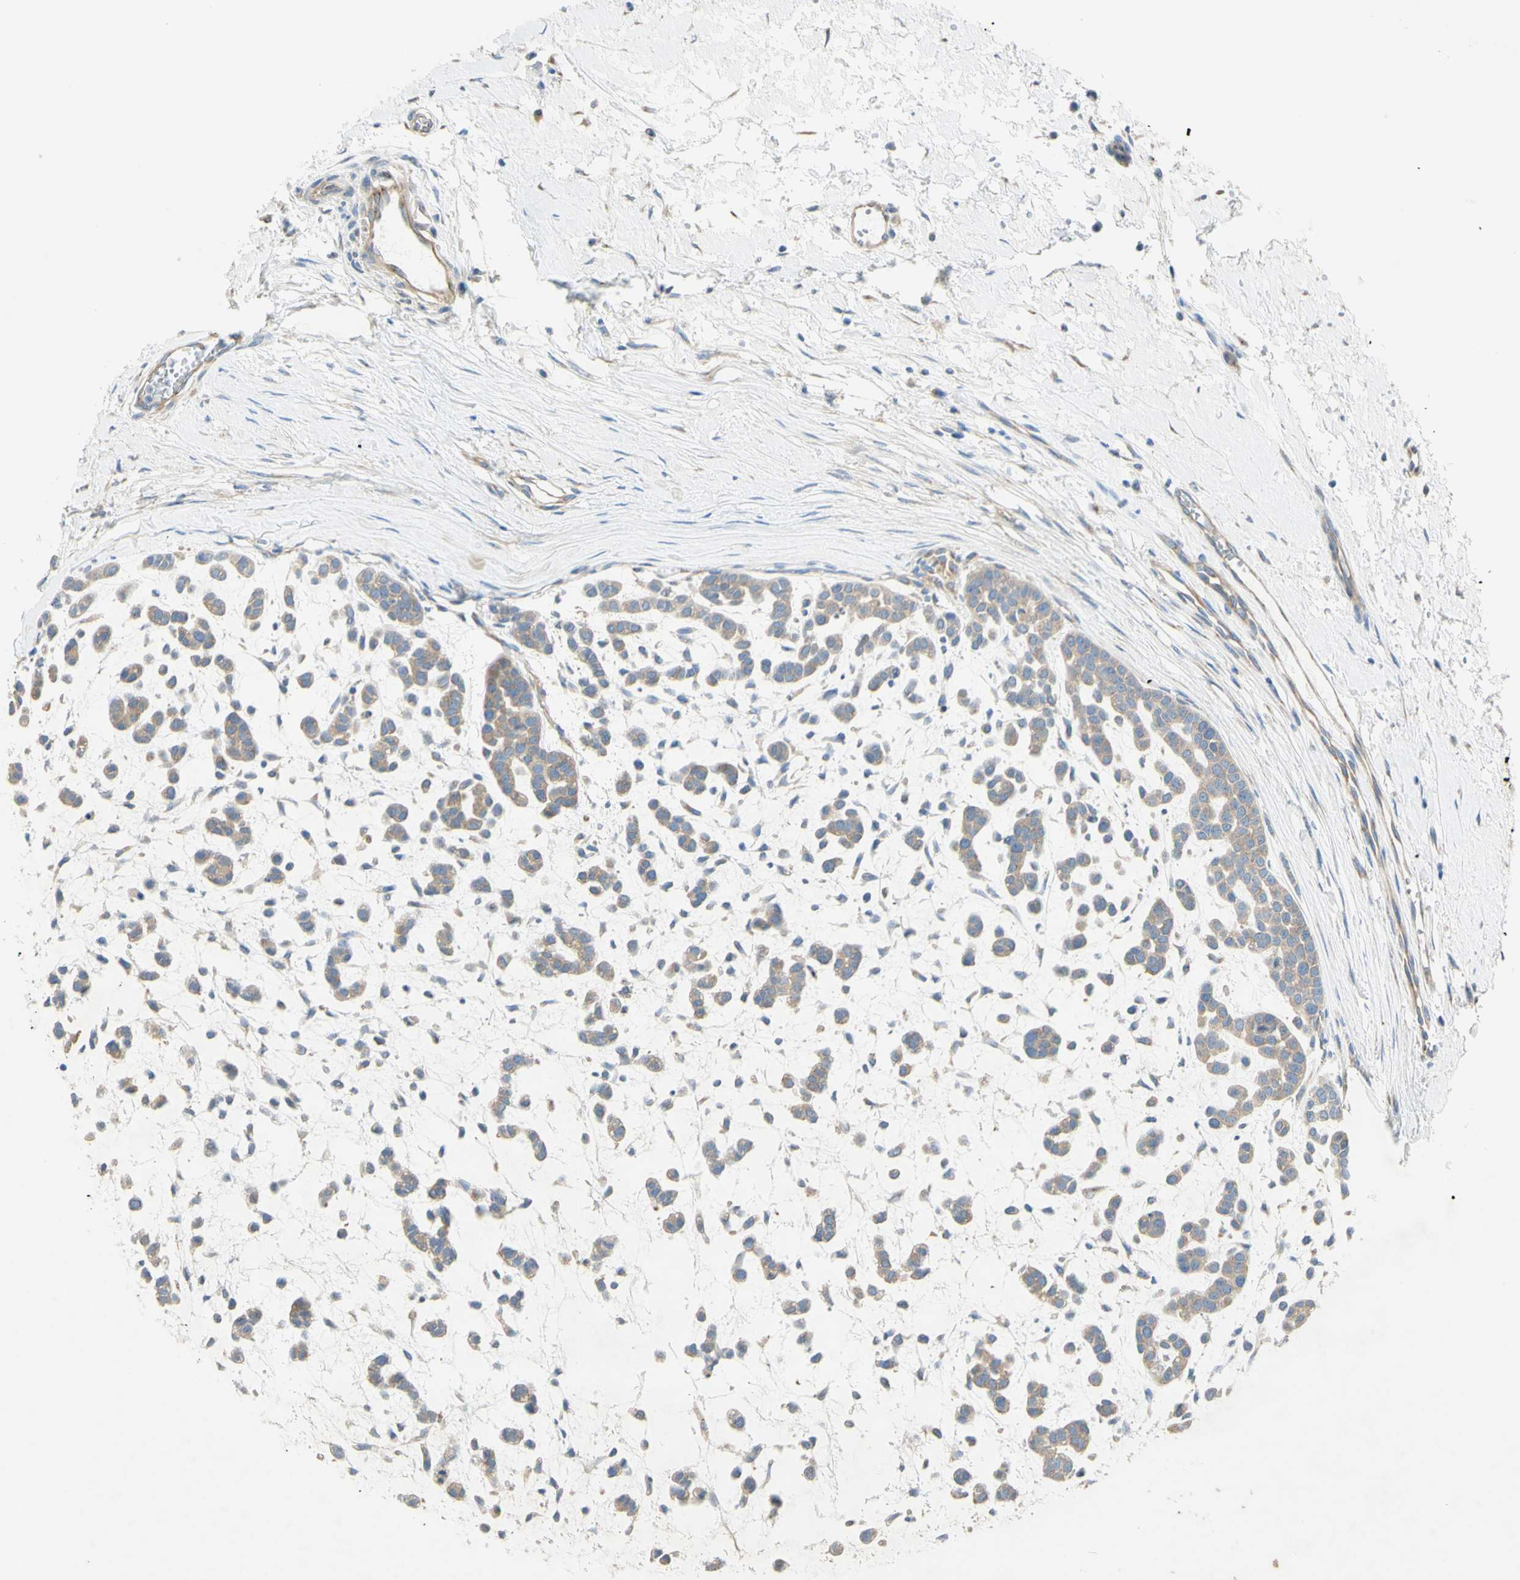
{"staining": {"intensity": "weak", "quantity": ">75%", "location": "cytoplasmic/membranous"}, "tissue": "head and neck cancer", "cell_type": "Tumor cells", "image_type": "cancer", "snomed": [{"axis": "morphology", "description": "Adenocarcinoma, NOS"}, {"axis": "morphology", "description": "Adenoma, NOS"}, {"axis": "topography", "description": "Head-Neck"}], "caption": "Immunohistochemical staining of head and neck cancer displays low levels of weak cytoplasmic/membranous expression in approximately >75% of tumor cells. Immunohistochemistry (ihc) stains the protein in brown and the nuclei are stained blue.", "gene": "DYNC1H1", "patient": {"sex": "female", "age": 55}}